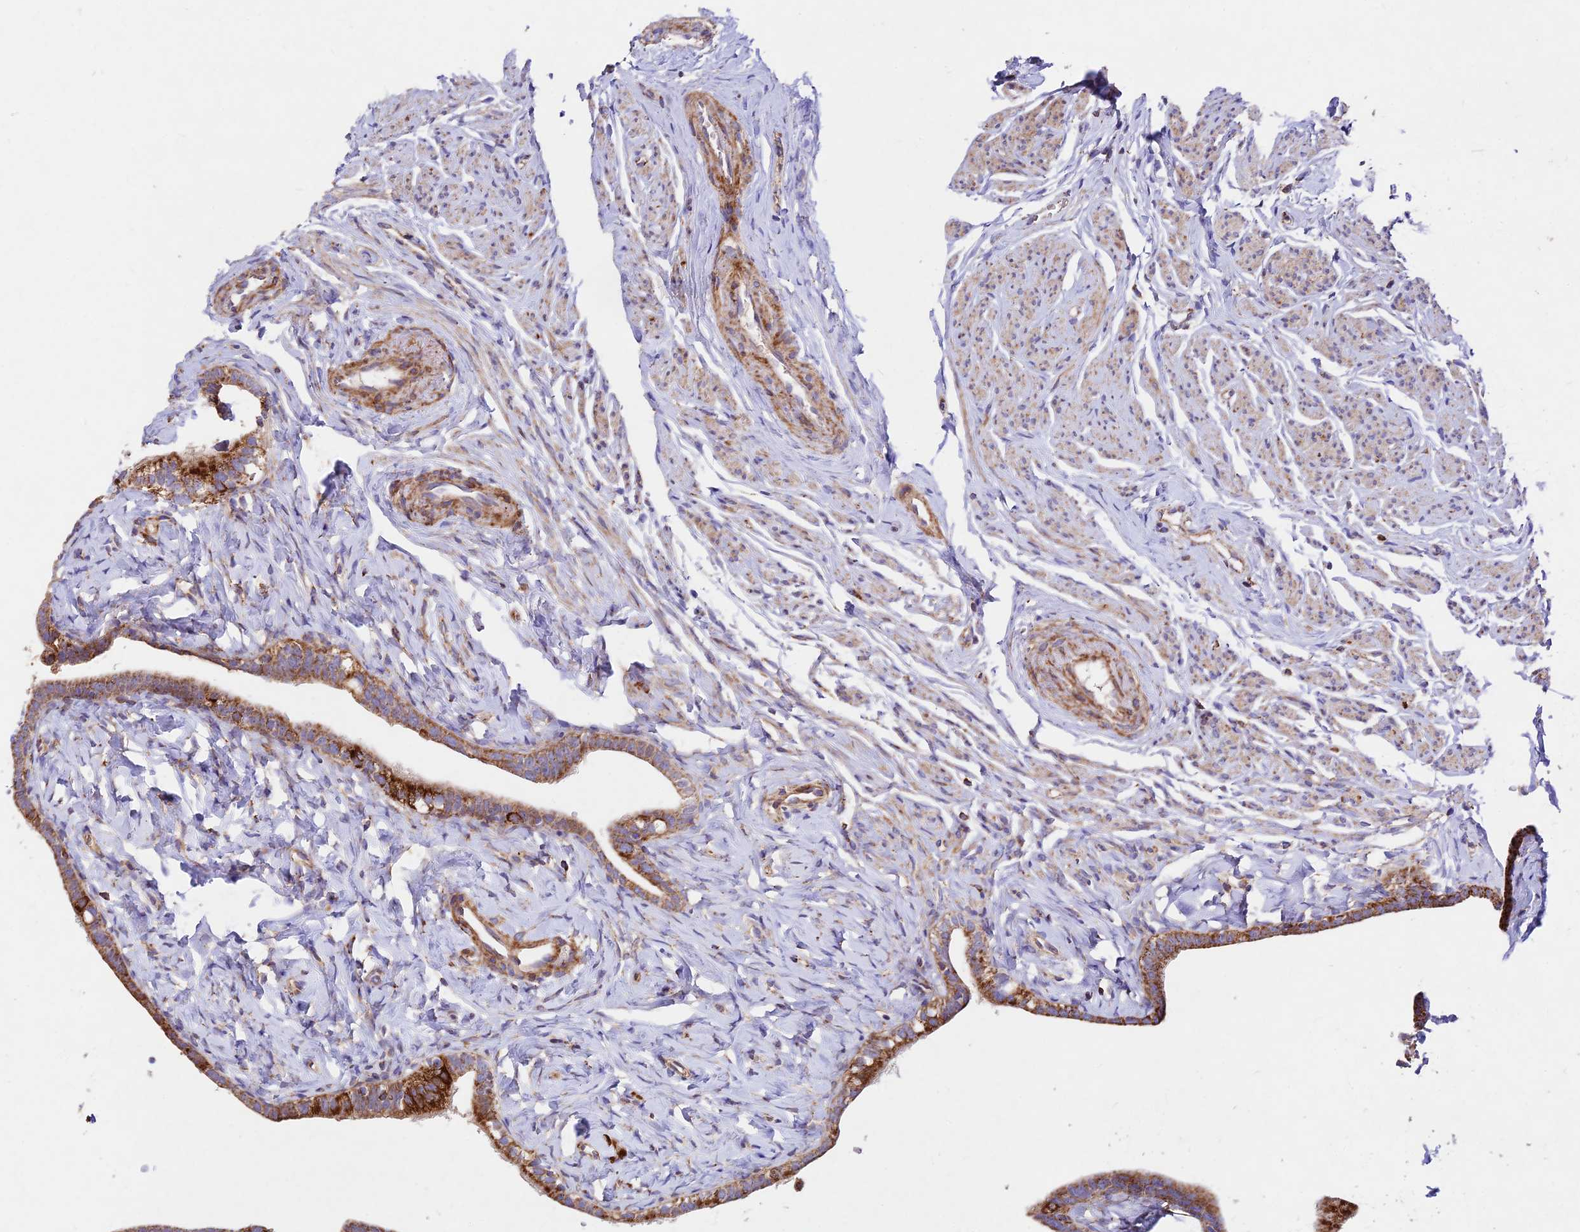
{"staining": {"intensity": "strong", "quantity": ">75%", "location": "cytoplasmic/membranous"}, "tissue": "fallopian tube", "cell_type": "Glandular cells", "image_type": "normal", "snomed": [{"axis": "morphology", "description": "Normal tissue, NOS"}, {"axis": "topography", "description": "Fallopian tube"}], "caption": "Immunohistochemistry (IHC) (DAB (3,3'-diaminobenzidine)) staining of benign fallopian tube exhibits strong cytoplasmic/membranous protein positivity in approximately >75% of glandular cells.", "gene": "KHDC3L", "patient": {"sex": "female", "age": 66}}